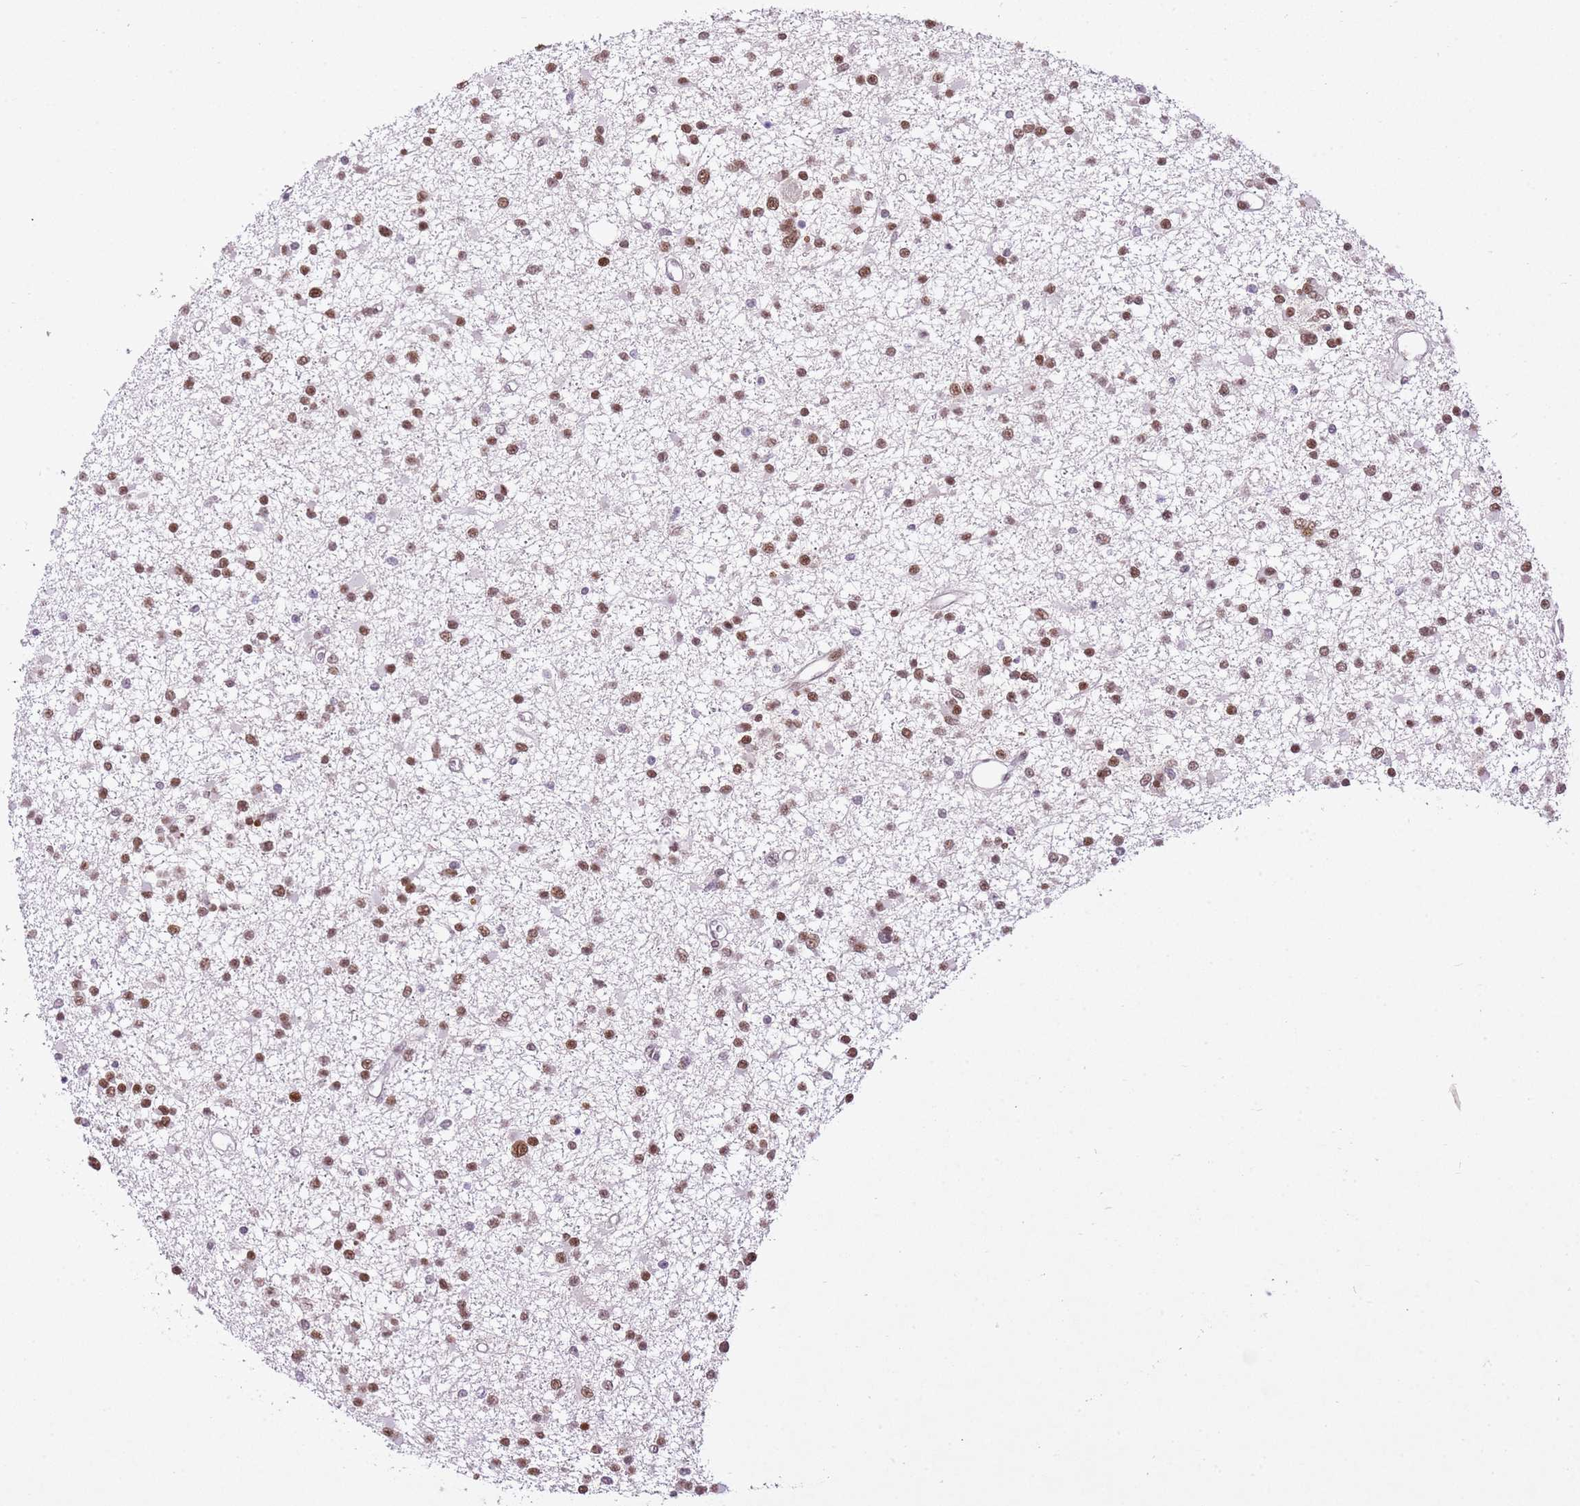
{"staining": {"intensity": "moderate", "quantity": ">75%", "location": "nuclear"}, "tissue": "glioma", "cell_type": "Tumor cells", "image_type": "cancer", "snomed": [{"axis": "morphology", "description": "Glioma, malignant, Low grade"}, {"axis": "topography", "description": "Brain"}], "caption": "High-power microscopy captured an immunohistochemistry image of glioma, revealing moderate nuclear expression in about >75% of tumor cells. Nuclei are stained in blue.", "gene": "NACC2", "patient": {"sex": "female", "age": 22}}